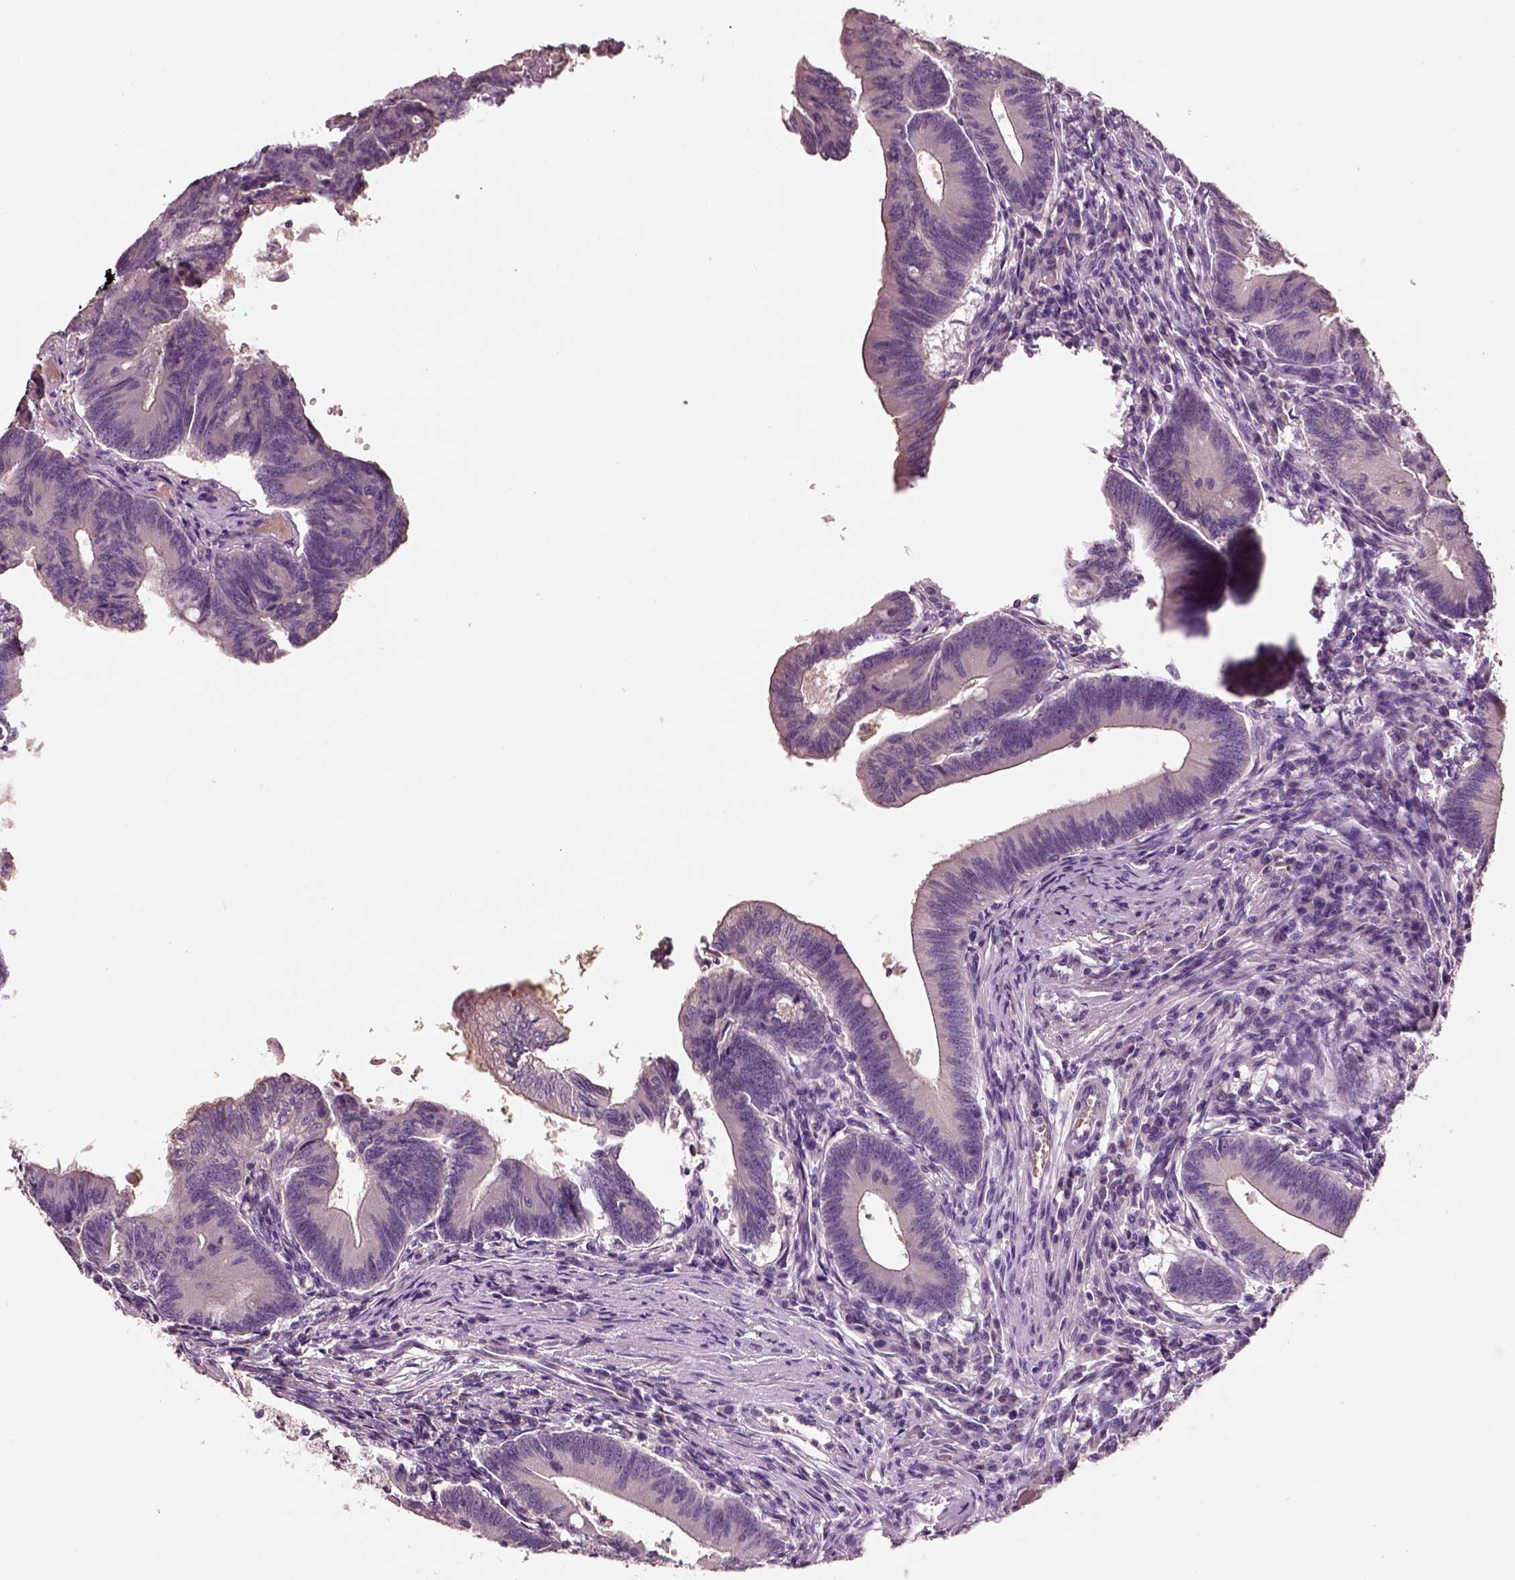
{"staining": {"intensity": "negative", "quantity": "none", "location": "none"}, "tissue": "colorectal cancer", "cell_type": "Tumor cells", "image_type": "cancer", "snomed": [{"axis": "morphology", "description": "Adenocarcinoma, NOS"}, {"axis": "topography", "description": "Colon"}], "caption": "Adenocarcinoma (colorectal) stained for a protein using IHC shows no staining tumor cells.", "gene": "ELSPBP1", "patient": {"sex": "female", "age": 70}}